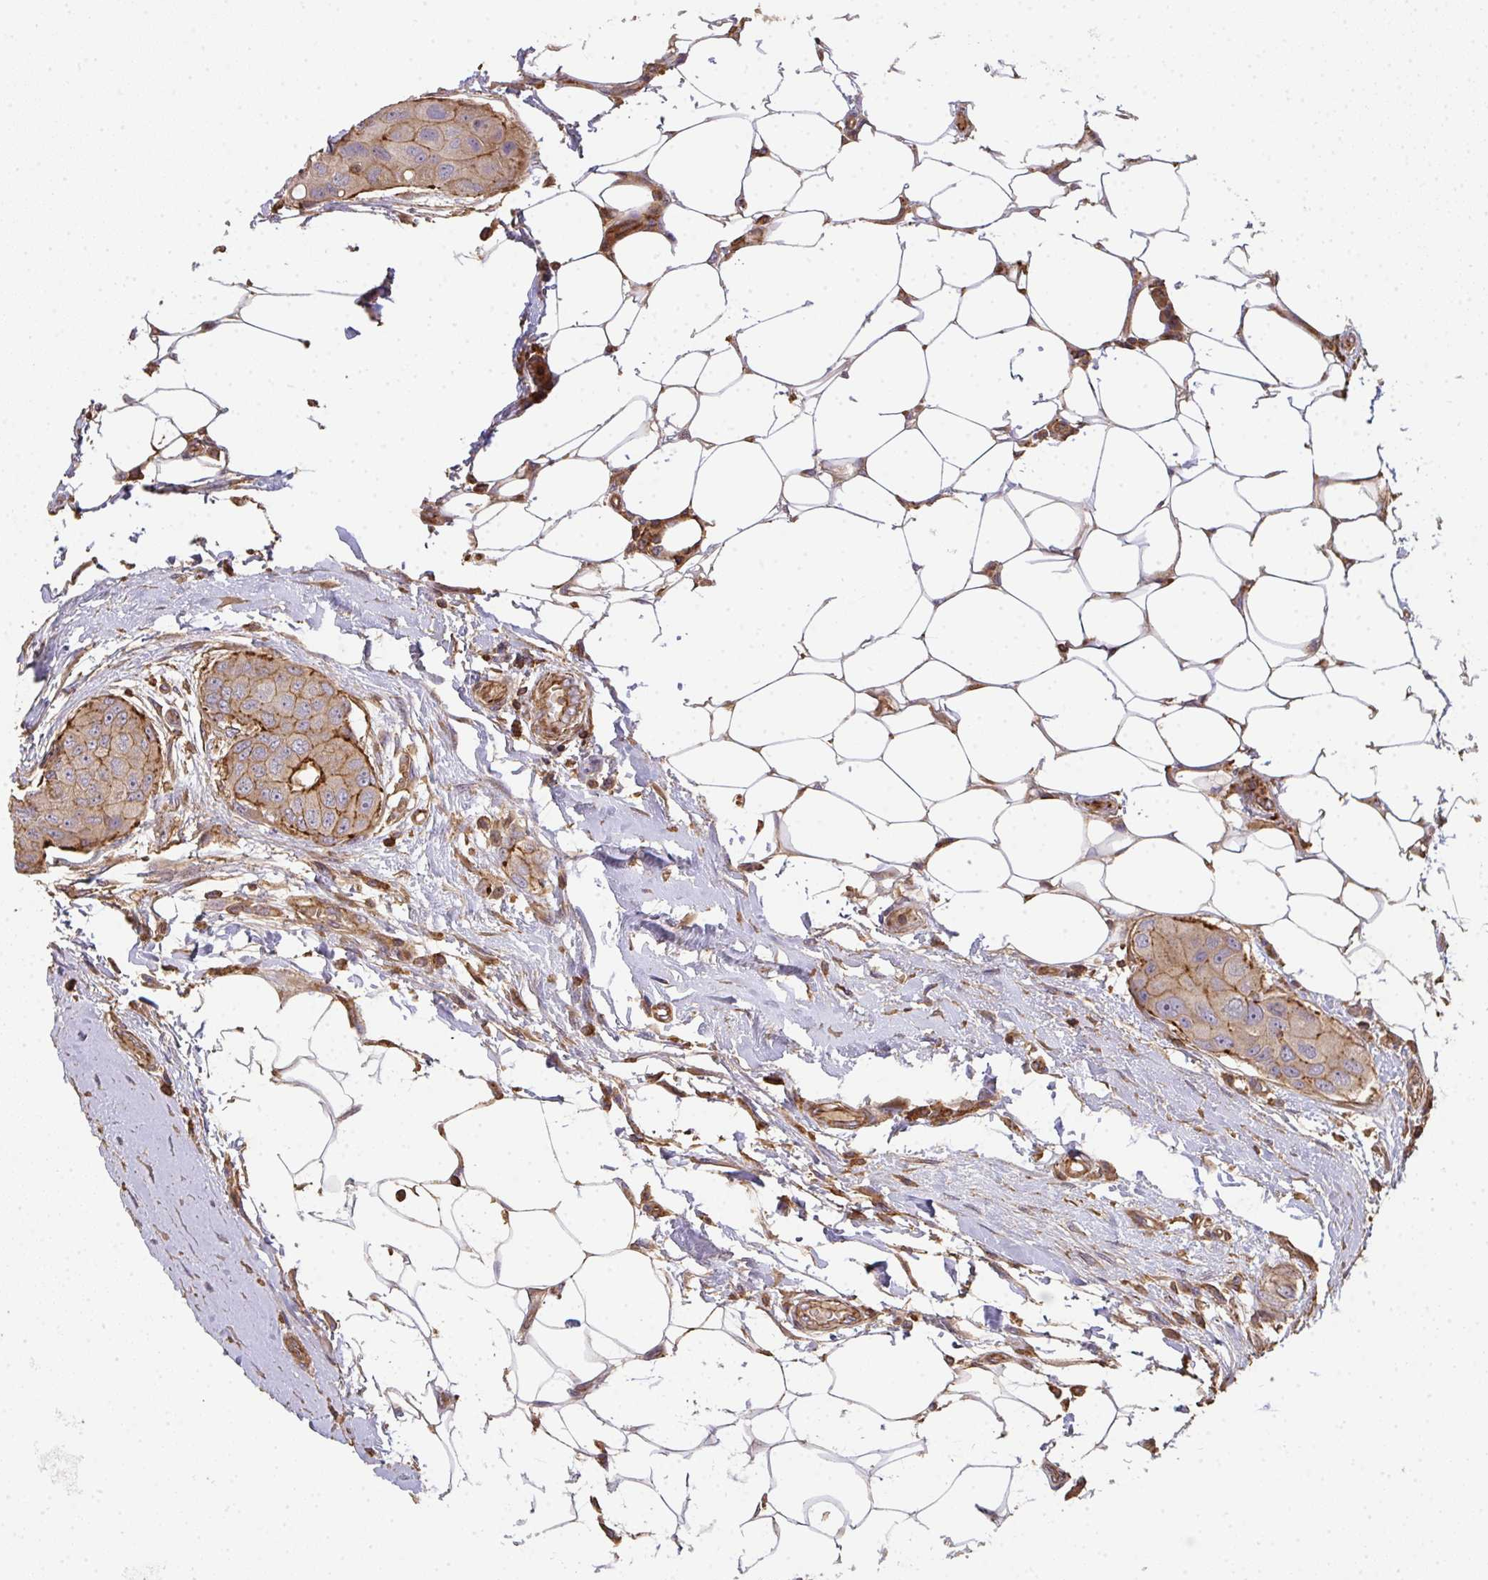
{"staining": {"intensity": "moderate", "quantity": ">75%", "location": "cytoplasmic/membranous"}, "tissue": "breast cancer", "cell_type": "Tumor cells", "image_type": "cancer", "snomed": [{"axis": "morphology", "description": "Duct carcinoma"}, {"axis": "topography", "description": "Breast"}, {"axis": "topography", "description": "Lymph node"}], "caption": "Moderate cytoplasmic/membranous staining for a protein is identified in approximately >75% of tumor cells of breast intraductal carcinoma using immunohistochemistry.", "gene": "TNMD", "patient": {"sex": "female", "age": 80}}